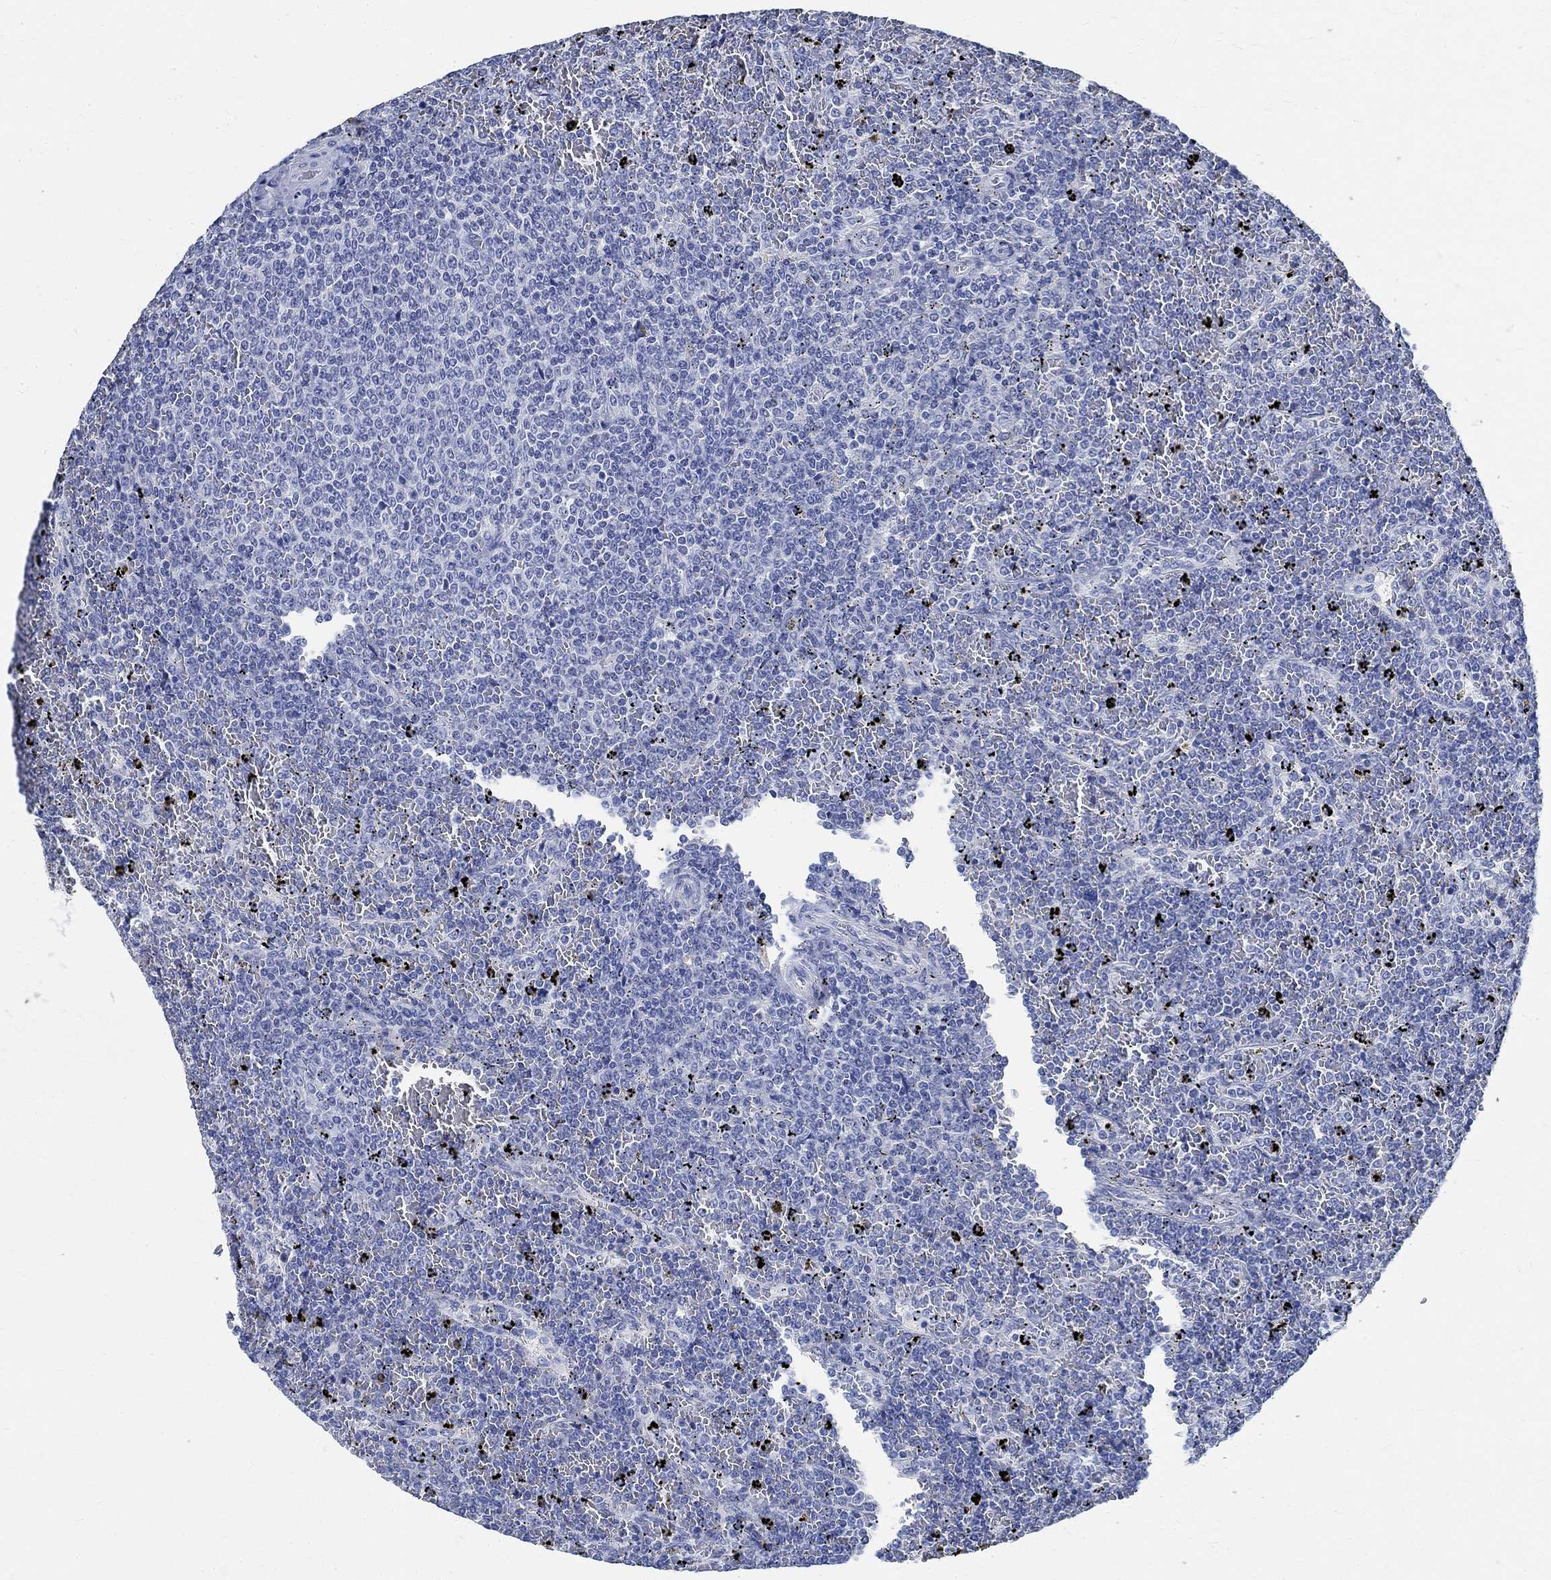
{"staining": {"intensity": "negative", "quantity": "none", "location": "none"}, "tissue": "lymphoma", "cell_type": "Tumor cells", "image_type": "cancer", "snomed": [{"axis": "morphology", "description": "Malignant lymphoma, non-Hodgkin's type, Low grade"}, {"axis": "topography", "description": "Spleen"}], "caption": "Immunohistochemistry of human lymphoma reveals no staining in tumor cells.", "gene": "PRX", "patient": {"sex": "female", "age": 77}}